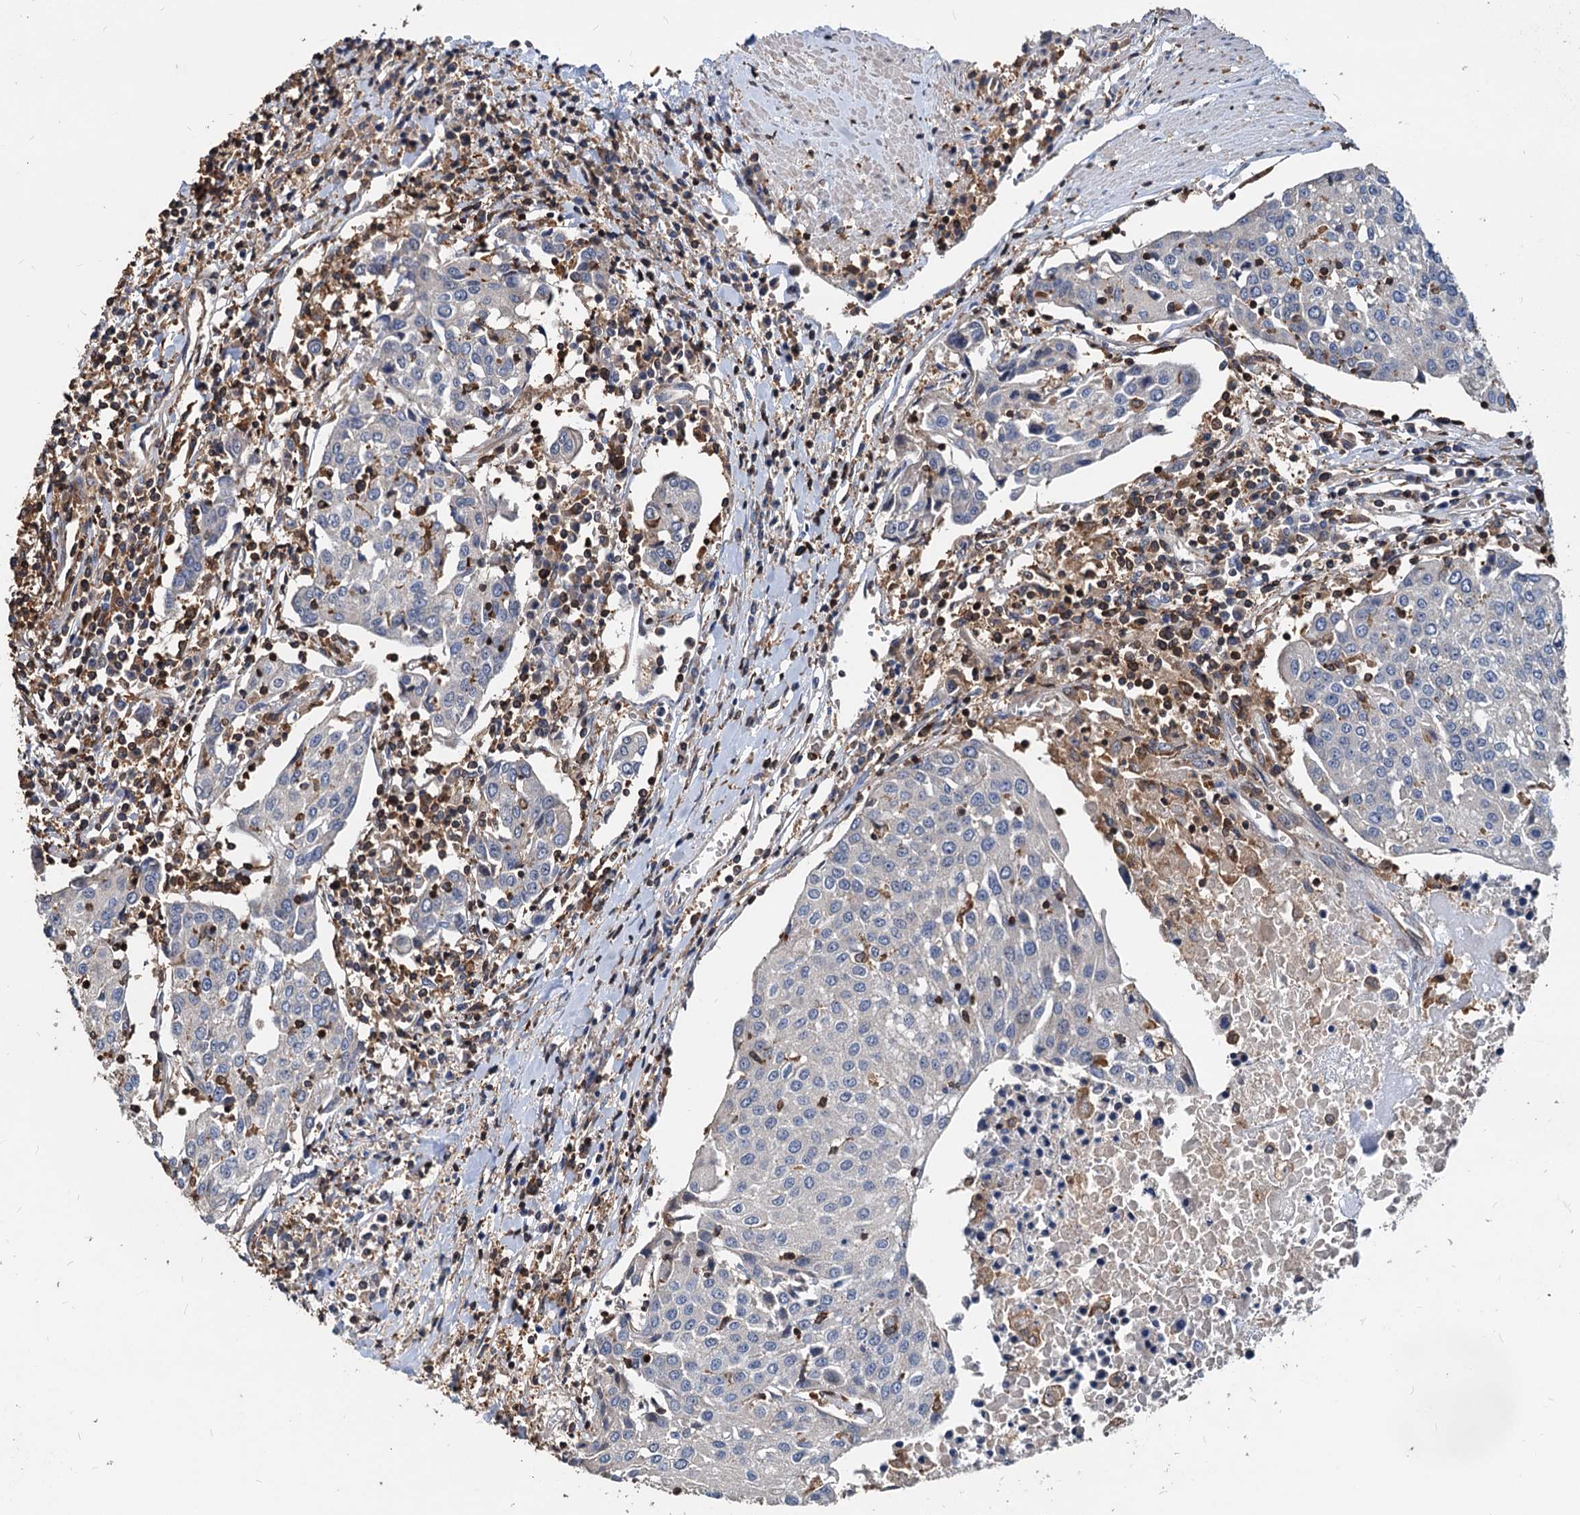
{"staining": {"intensity": "negative", "quantity": "none", "location": "none"}, "tissue": "urothelial cancer", "cell_type": "Tumor cells", "image_type": "cancer", "snomed": [{"axis": "morphology", "description": "Urothelial carcinoma, High grade"}, {"axis": "topography", "description": "Urinary bladder"}], "caption": "The histopathology image shows no staining of tumor cells in high-grade urothelial carcinoma.", "gene": "LCP2", "patient": {"sex": "female", "age": 85}}